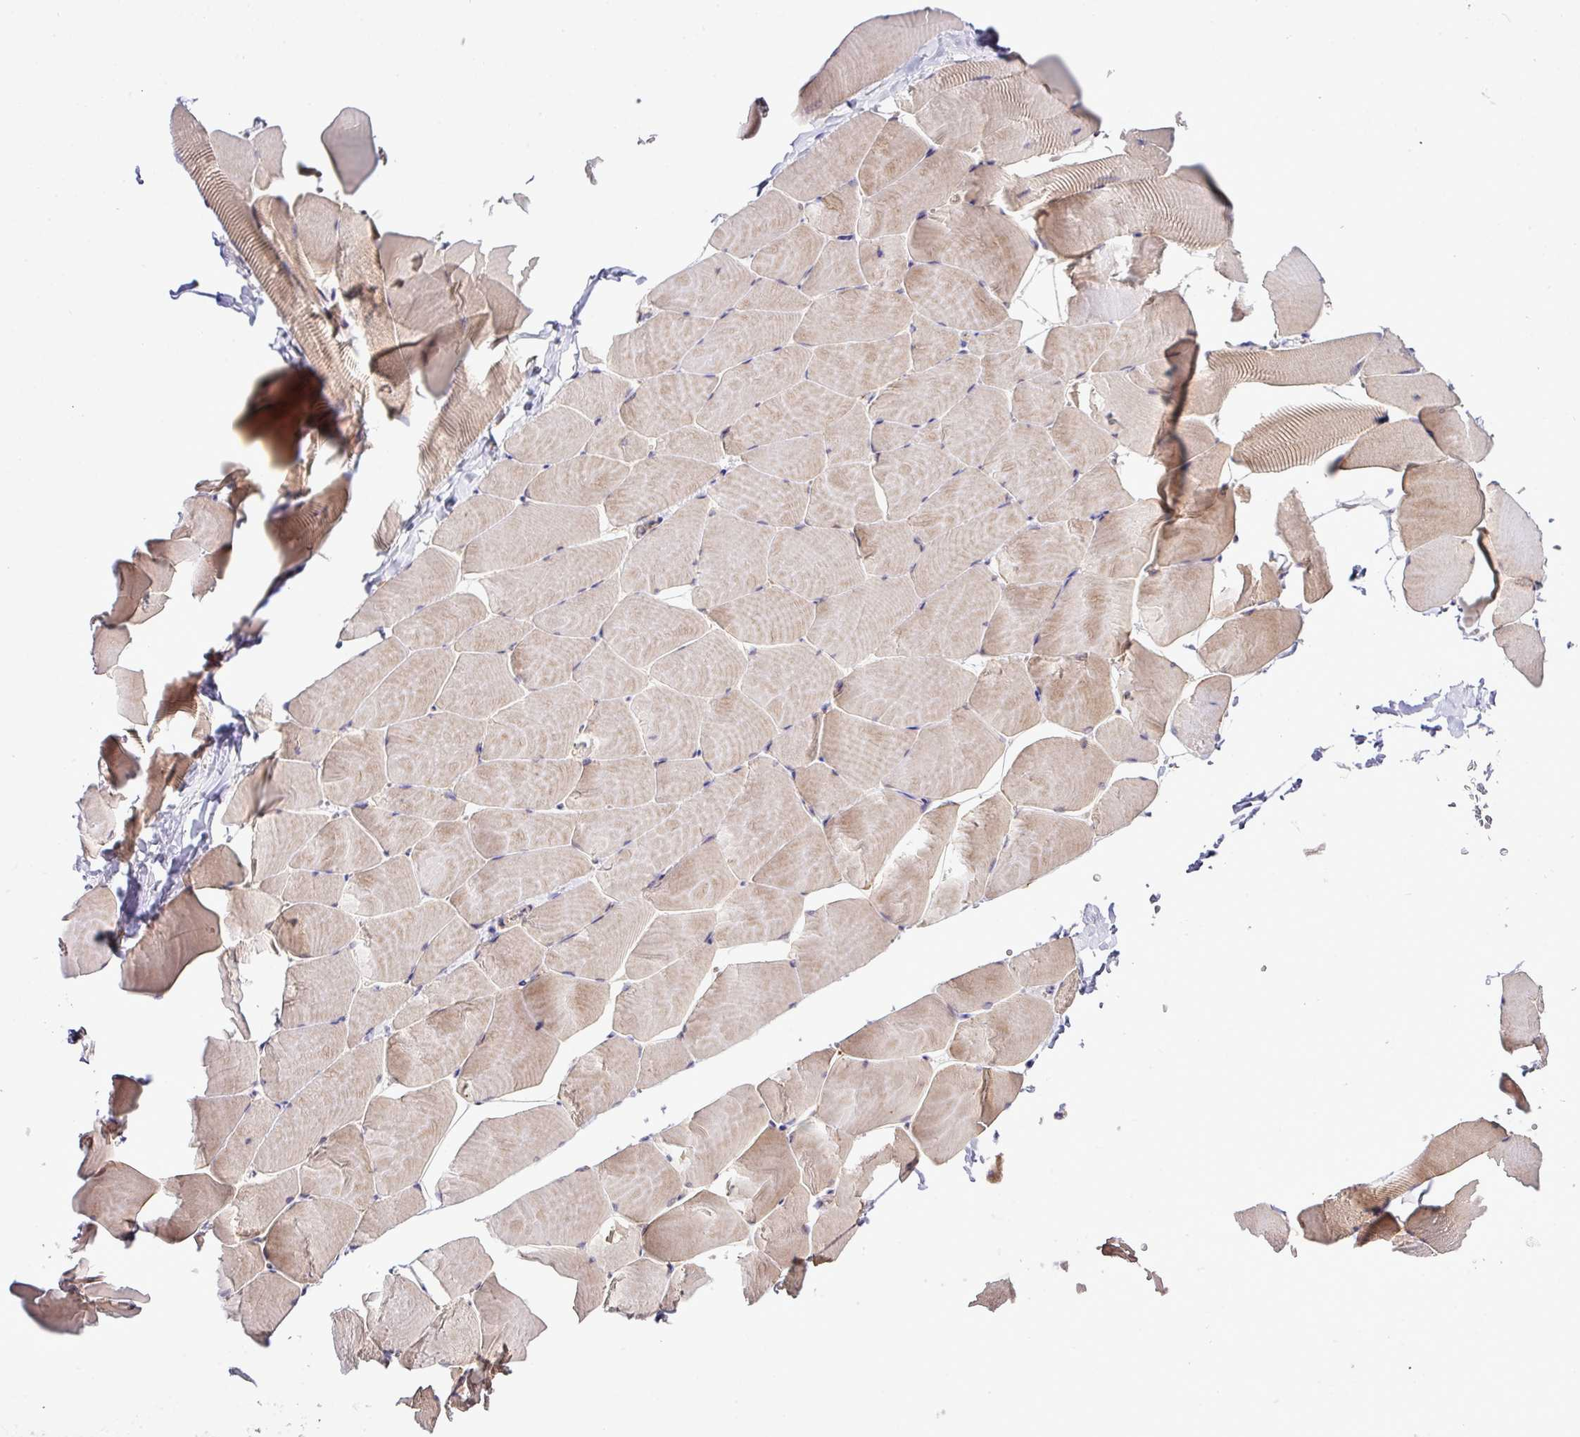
{"staining": {"intensity": "weak", "quantity": "25%-75%", "location": "cytoplasmic/membranous"}, "tissue": "skeletal muscle", "cell_type": "Myocytes", "image_type": "normal", "snomed": [{"axis": "morphology", "description": "Normal tissue, NOS"}, {"axis": "topography", "description": "Skeletal muscle"}], "caption": "Immunohistochemical staining of benign skeletal muscle exhibits 25%-75% levels of weak cytoplasmic/membranous protein positivity in about 25%-75% of myocytes. (Stains: DAB in brown, nuclei in blue, Microscopy: brightfield microscopy at high magnification).", "gene": "TM2D2", "patient": {"sex": "male", "age": 25}}